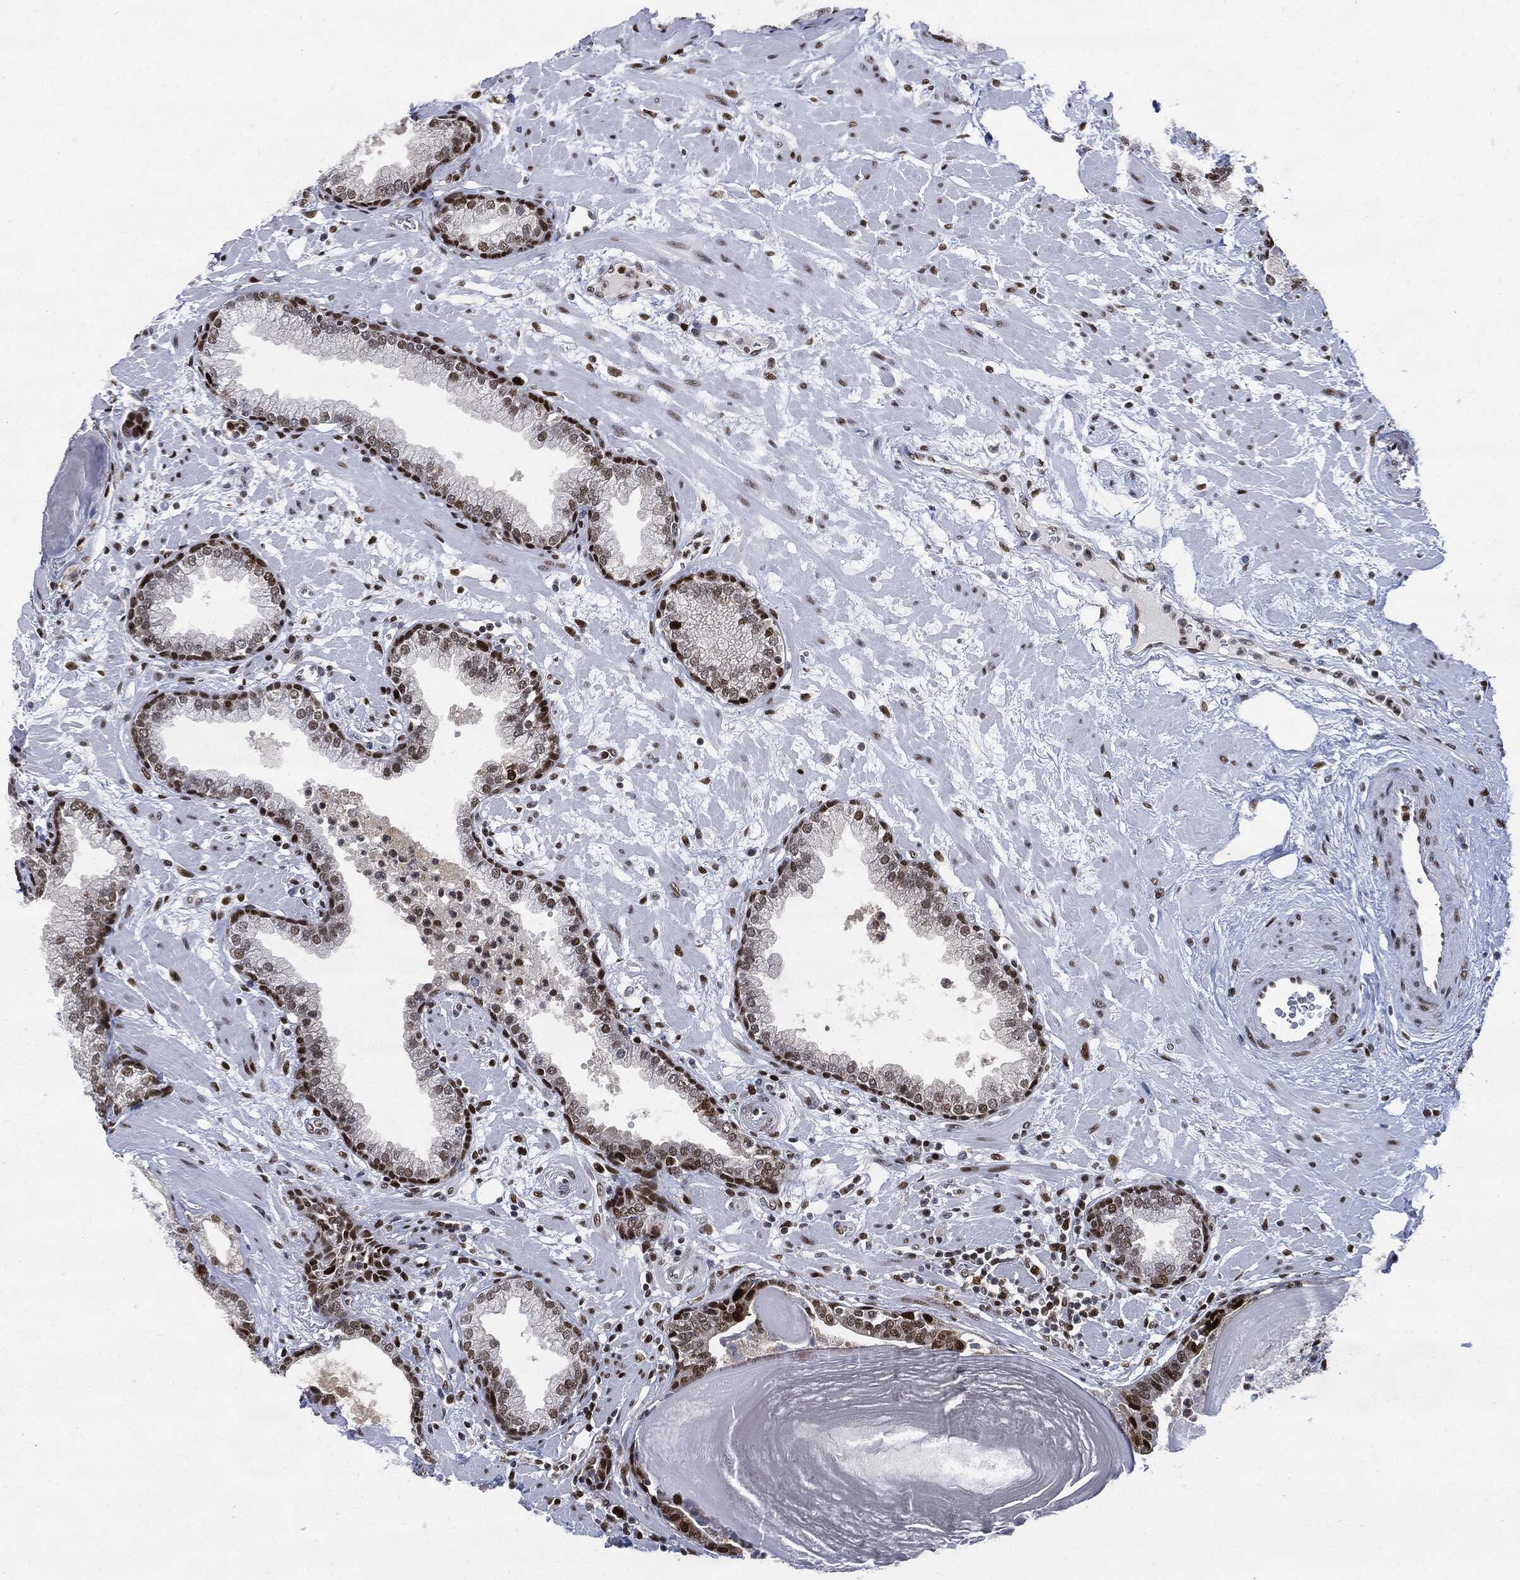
{"staining": {"intensity": "strong", "quantity": ">75%", "location": "nuclear"}, "tissue": "prostate", "cell_type": "Glandular cells", "image_type": "normal", "snomed": [{"axis": "morphology", "description": "Normal tissue, NOS"}, {"axis": "topography", "description": "Prostate"}], "caption": "DAB (3,3'-diaminobenzidine) immunohistochemical staining of unremarkable prostate displays strong nuclear protein staining in about >75% of glandular cells. (Brightfield microscopy of DAB IHC at high magnification).", "gene": "PCNA", "patient": {"sex": "male", "age": 63}}